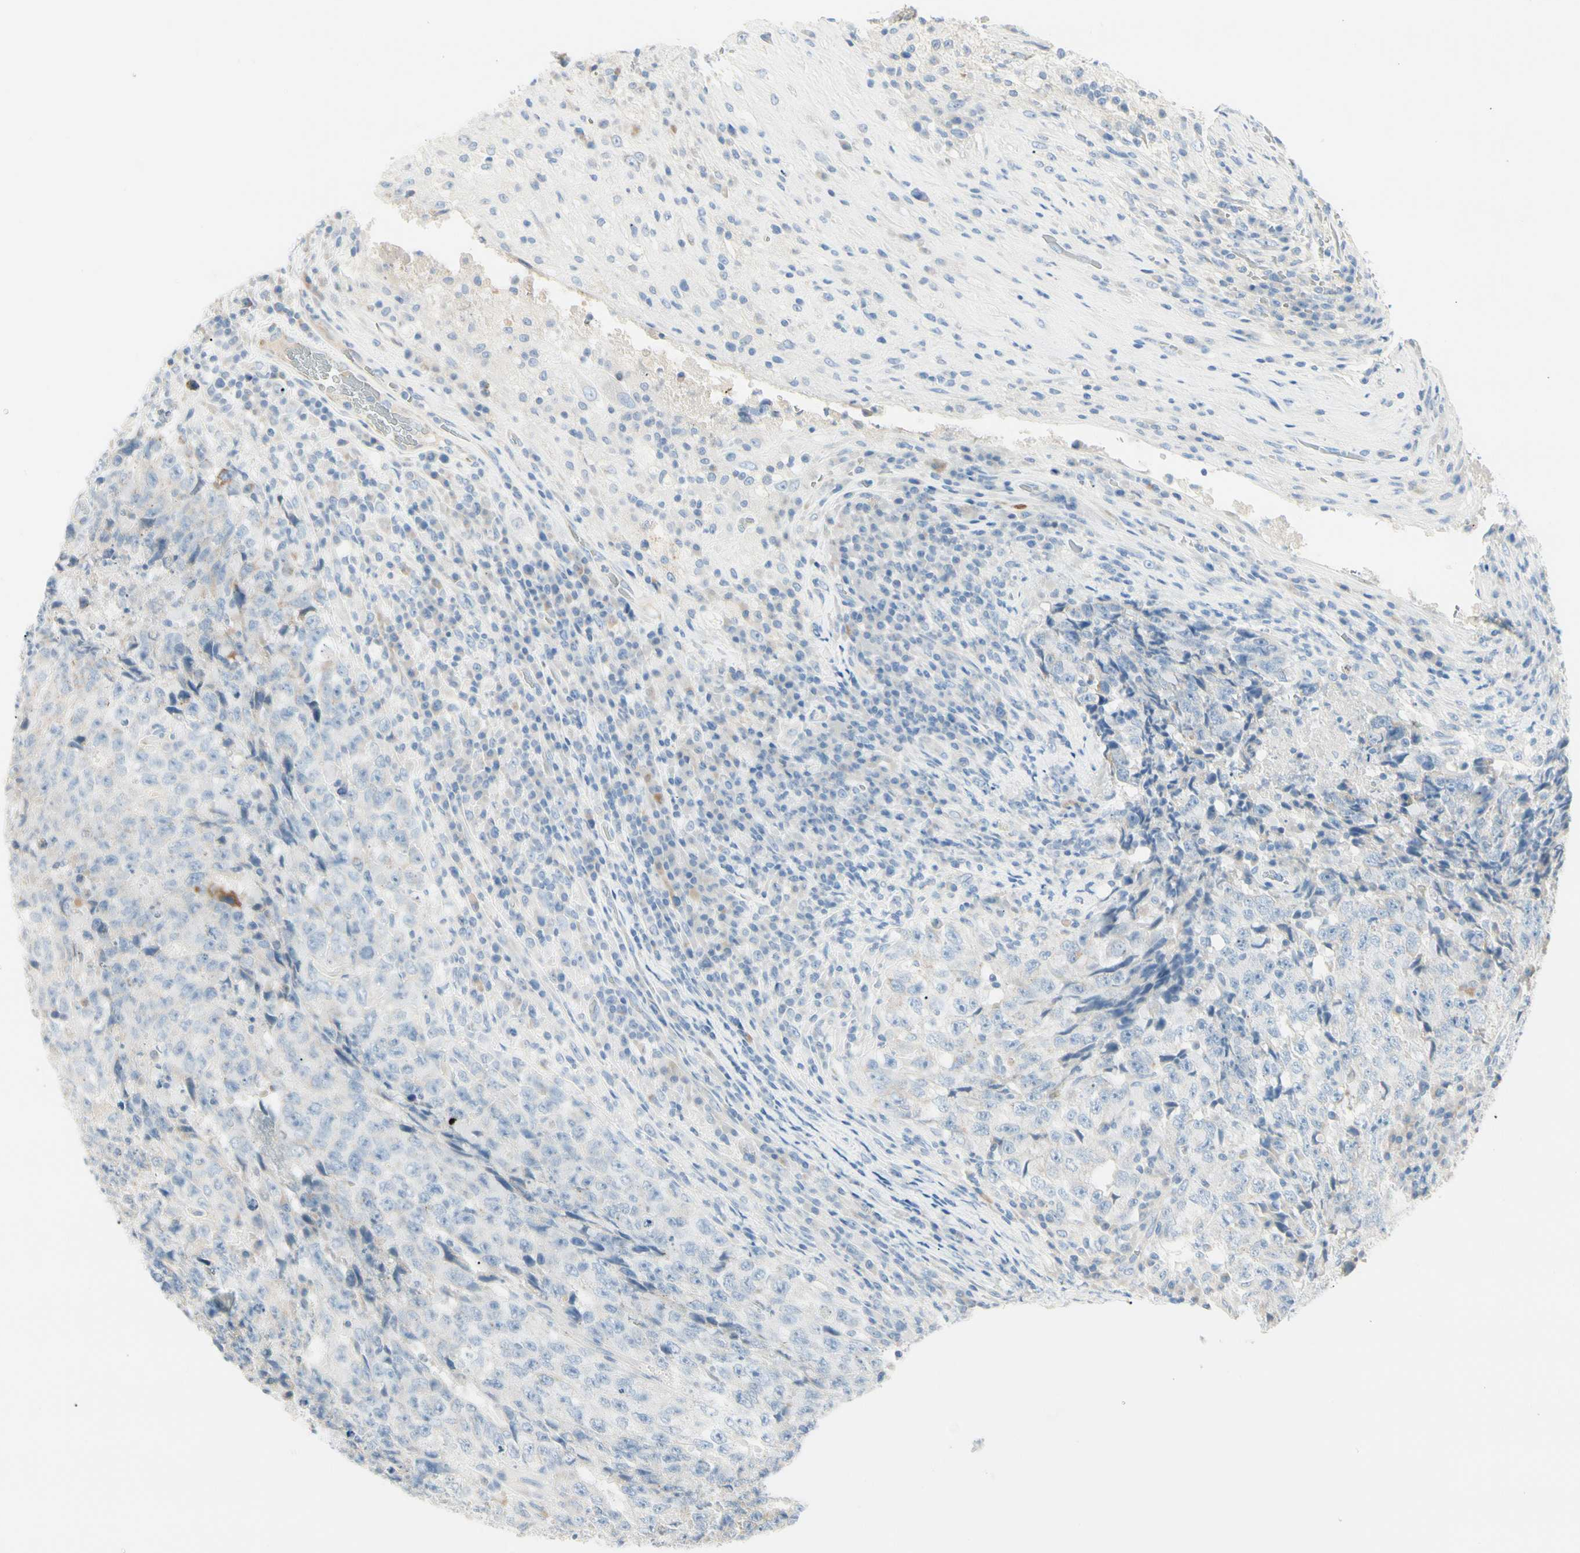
{"staining": {"intensity": "negative", "quantity": "none", "location": "none"}, "tissue": "testis cancer", "cell_type": "Tumor cells", "image_type": "cancer", "snomed": [{"axis": "morphology", "description": "Necrosis, NOS"}, {"axis": "morphology", "description": "Carcinoma, Embryonal, NOS"}, {"axis": "topography", "description": "Testis"}], "caption": "Testis embryonal carcinoma was stained to show a protein in brown. There is no significant expression in tumor cells.", "gene": "ALDH18A1", "patient": {"sex": "male", "age": 19}}